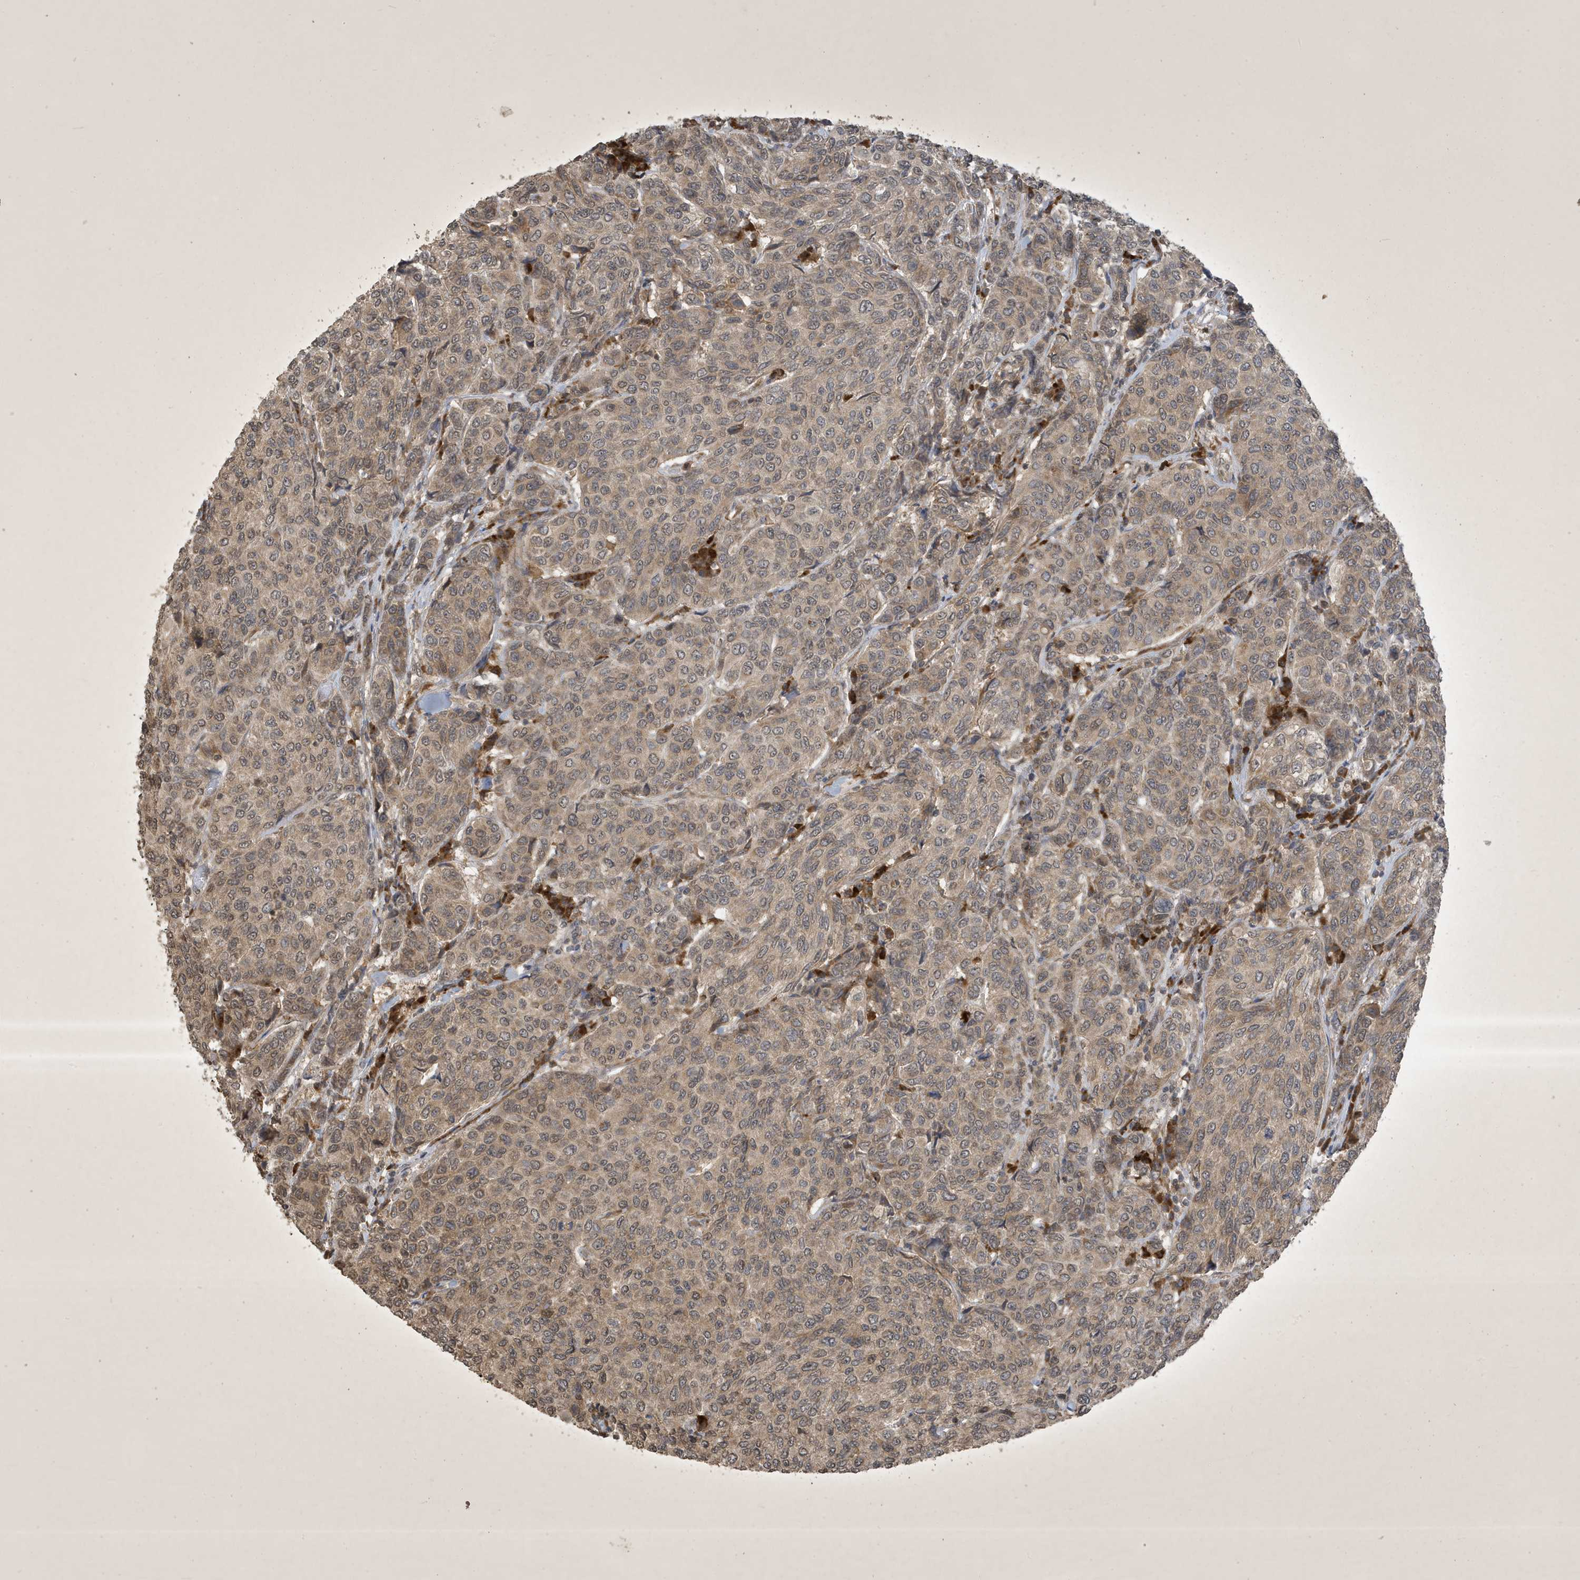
{"staining": {"intensity": "weak", "quantity": ">75%", "location": "cytoplasmic/membranous"}, "tissue": "breast cancer", "cell_type": "Tumor cells", "image_type": "cancer", "snomed": [{"axis": "morphology", "description": "Duct carcinoma"}, {"axis": "topography", "description": "Breast"}], "caption": "A low amount of weak cytoplasmic/membranous expression is present in about >75% of tumor cells in breast intraductal carcinoma tissue. Using DAB (brown) and hematoxylin (blue) stains, captured at high magnification using brightfield microscopy.", "gene": "STX10", "patient": {"sex": "female", "age": 55}}